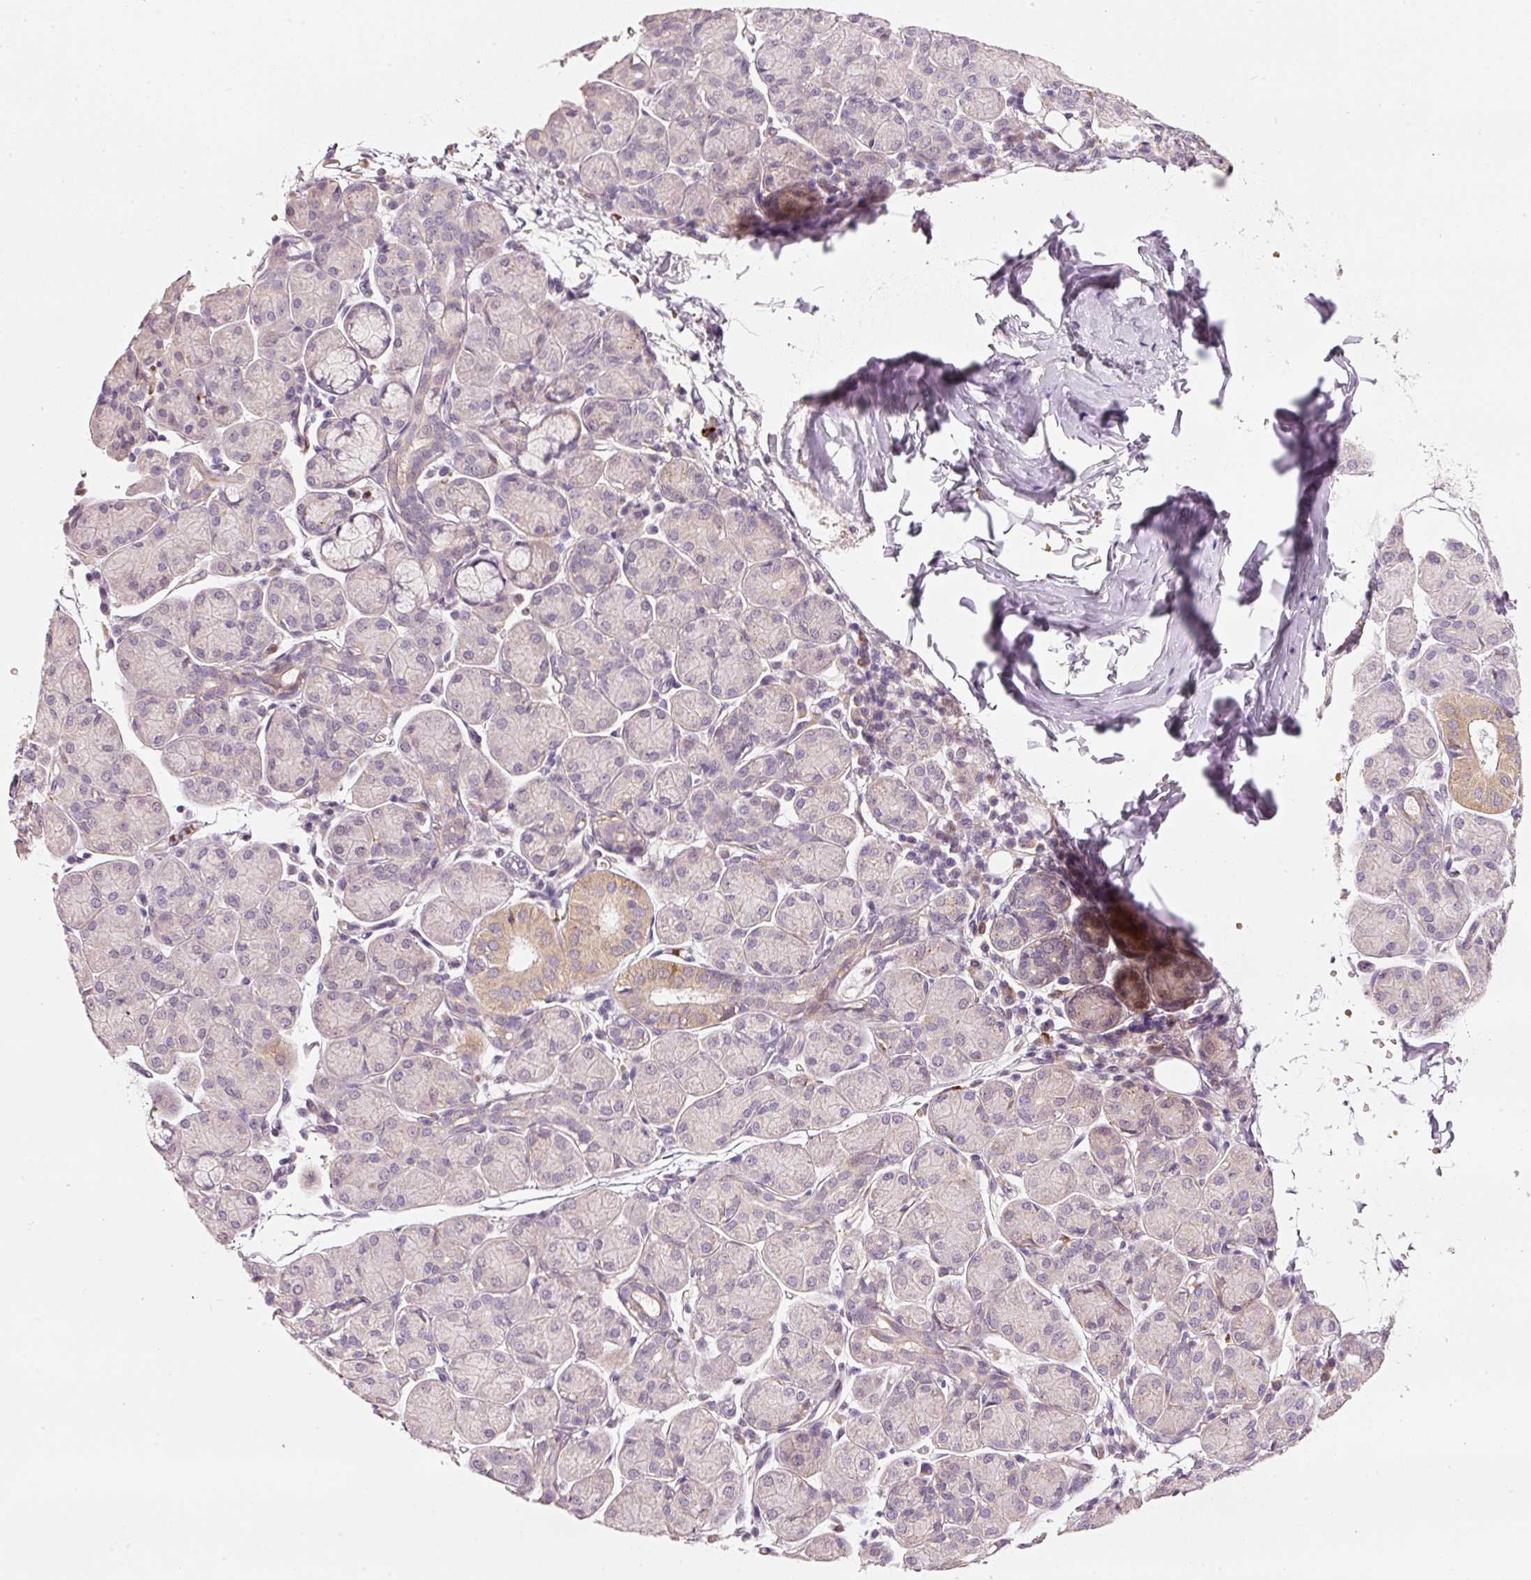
{"staining": {"intensity": "weak", "quantity": "<25%", "location": "cytoplasmic/membranous"}, "tissue": "salivary gland", "cell_type": "Glandular cells", "image_type": "normal", "snomed": [{"axis": "morphology", "description": "Normal tissue, NOS"}, {"axis": "morphology", "description": "Inflammation, NOS"}, {"axis": "topography", "description": "Lymph node"}, {"axis": "topography", "description": "Salivary gland"}], "caption": "IHC image of normal salivary gland stained for a protein (brown), which shows no positivity in glandular cells. The staining was performed using DAB (3,3'-diaminobenzidine) to visualize the protein expression in brown, while the nuclei were stained in blue with hematoxylin (Magnification: 20x).", "gene": "KLHL21", "patient": {"sex": "male", "age": 3}}